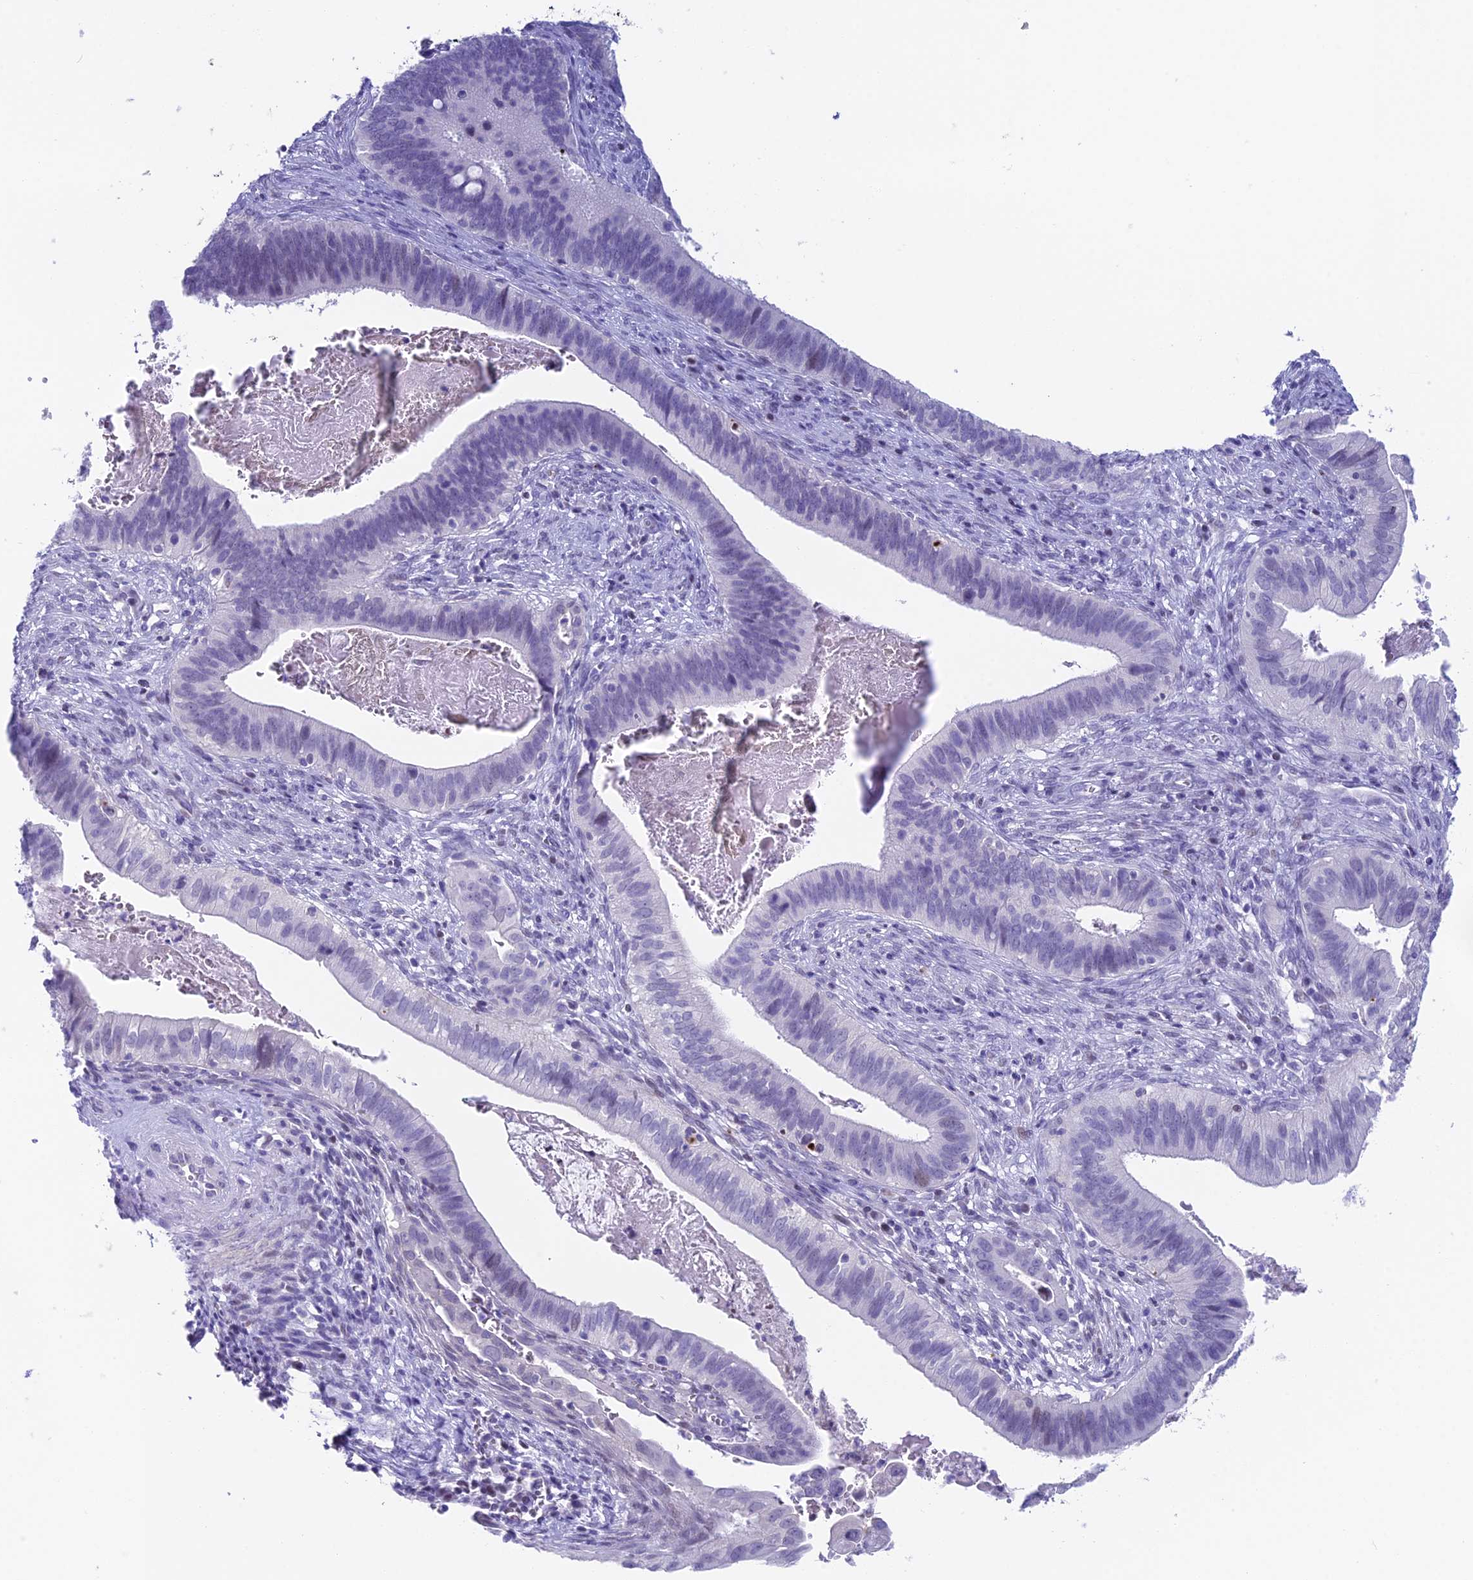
{"staining": {"intensity": "negative", "quantity": "none", "location": "none"}, "tissue": "cervical cancer", "cell_type": "Tumor cells", "image_type": "cancer", "snomed": [{"axis": "morphology", "description": "Adenocarcinoma, NOS"}, {"axis": "topography", "description": "Cervix"}], "caption": "The micrograph shows no staining of tumor cells in cervical cancer (adenocarcinoma). (DAB (3,3'-diaminobenzidine) immunohistochemistry with hematoxylin counter stain).", "gene": "CC2D2A", "patient": {"sex": "female", "age": 42}}